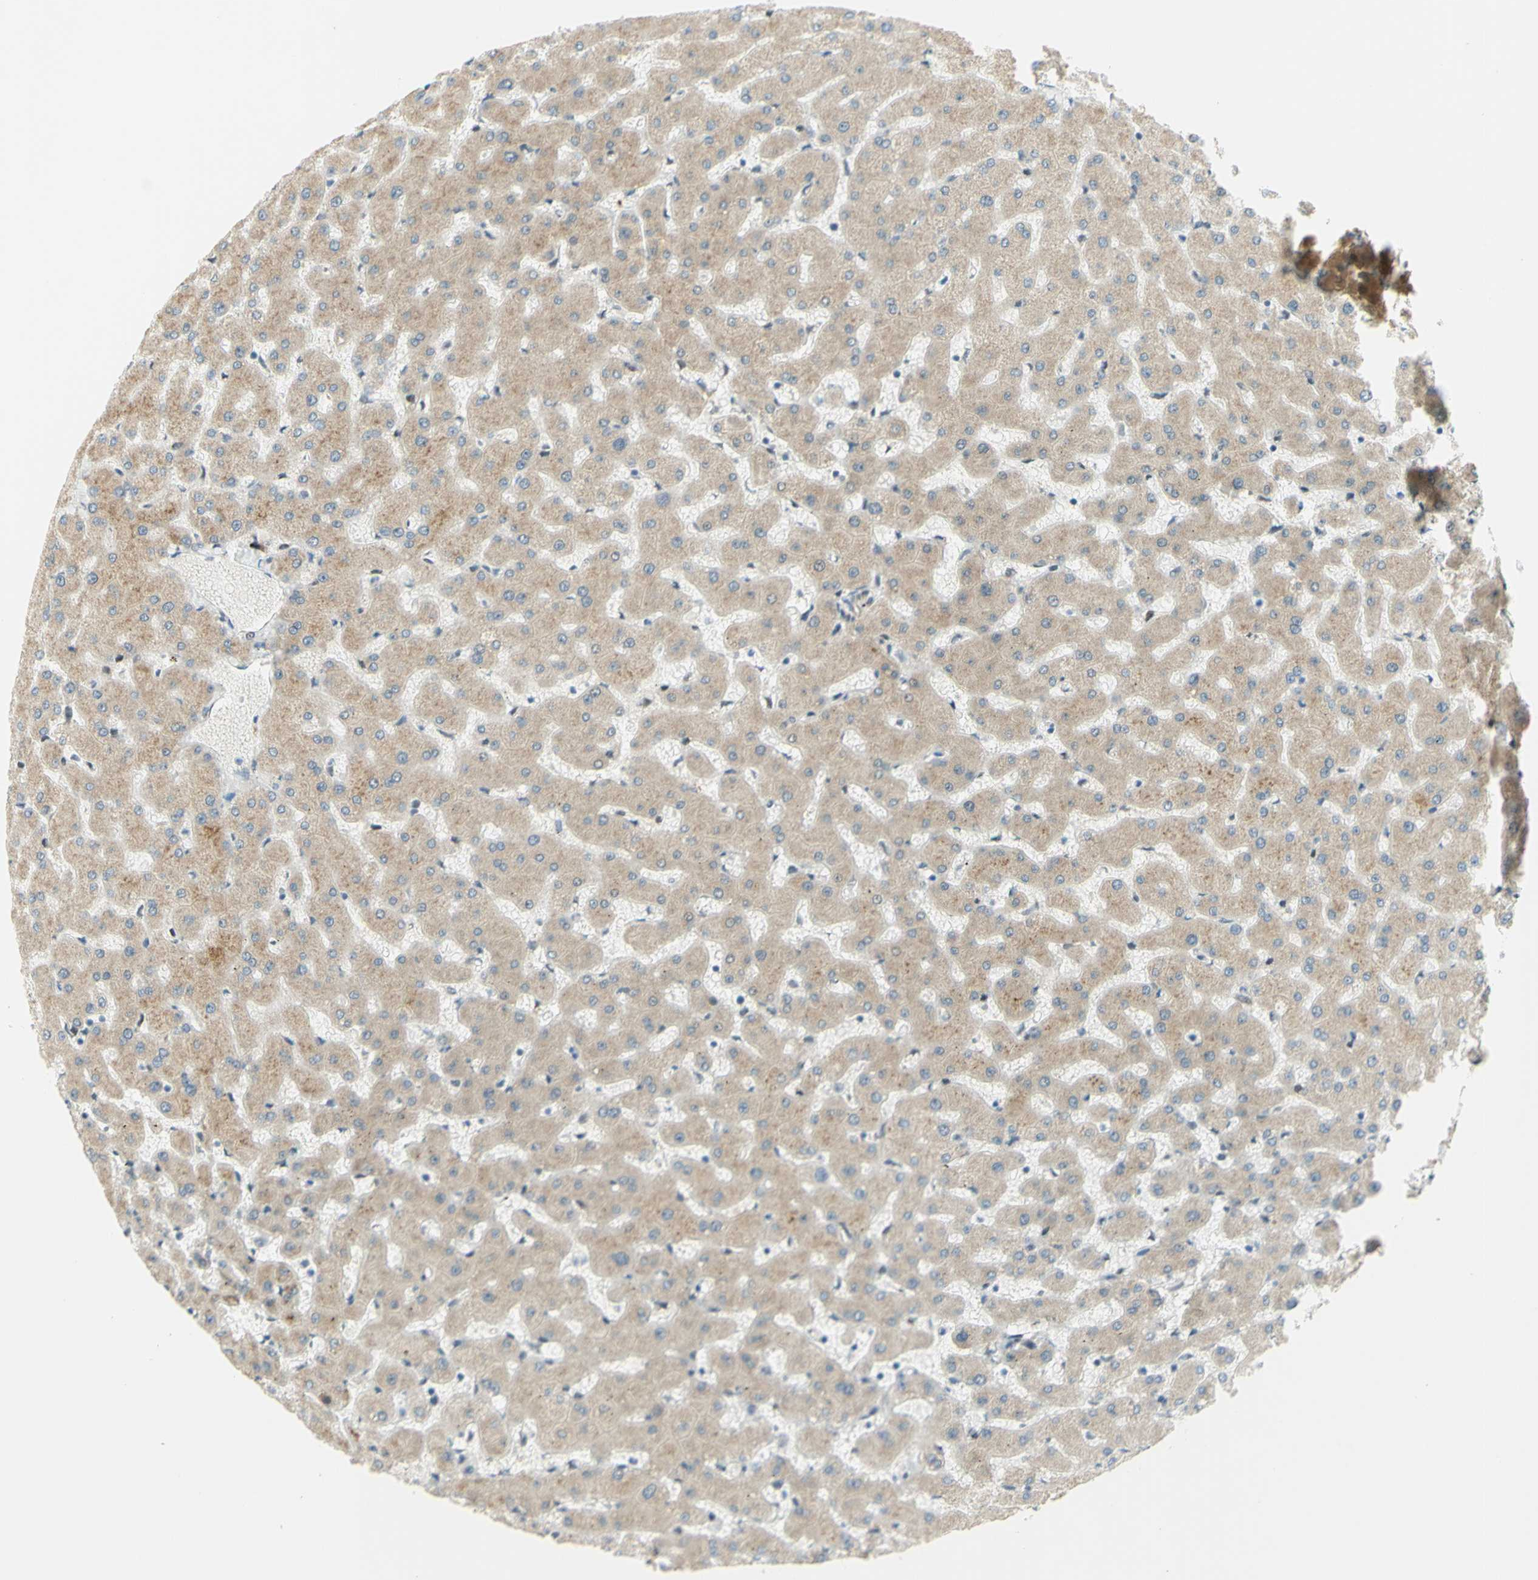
{"staining": {"intensity": "weak", "quantity": ">75%", "location": "cytoplasmic/membranous"}, "tissue": "liver", "cell_type": "Hepatocytes", "image_type": "normal", "snomed": [{"axis": "morphology", "description": "Normal tissue, NOS"}, {"axis": "topography", "description": "Liver"}], "caption": "IHC photomicrograph of normal liver: human liver stained using immunohistochemistry reveals low levels of weak protein expression localized specifically in the cytoplasmic/membranous of hepatocytes, appearing as a cytoplasmic/membranous brown color.", "gene": "DDX1", "patient": {"sex": "female", "age": 63}}